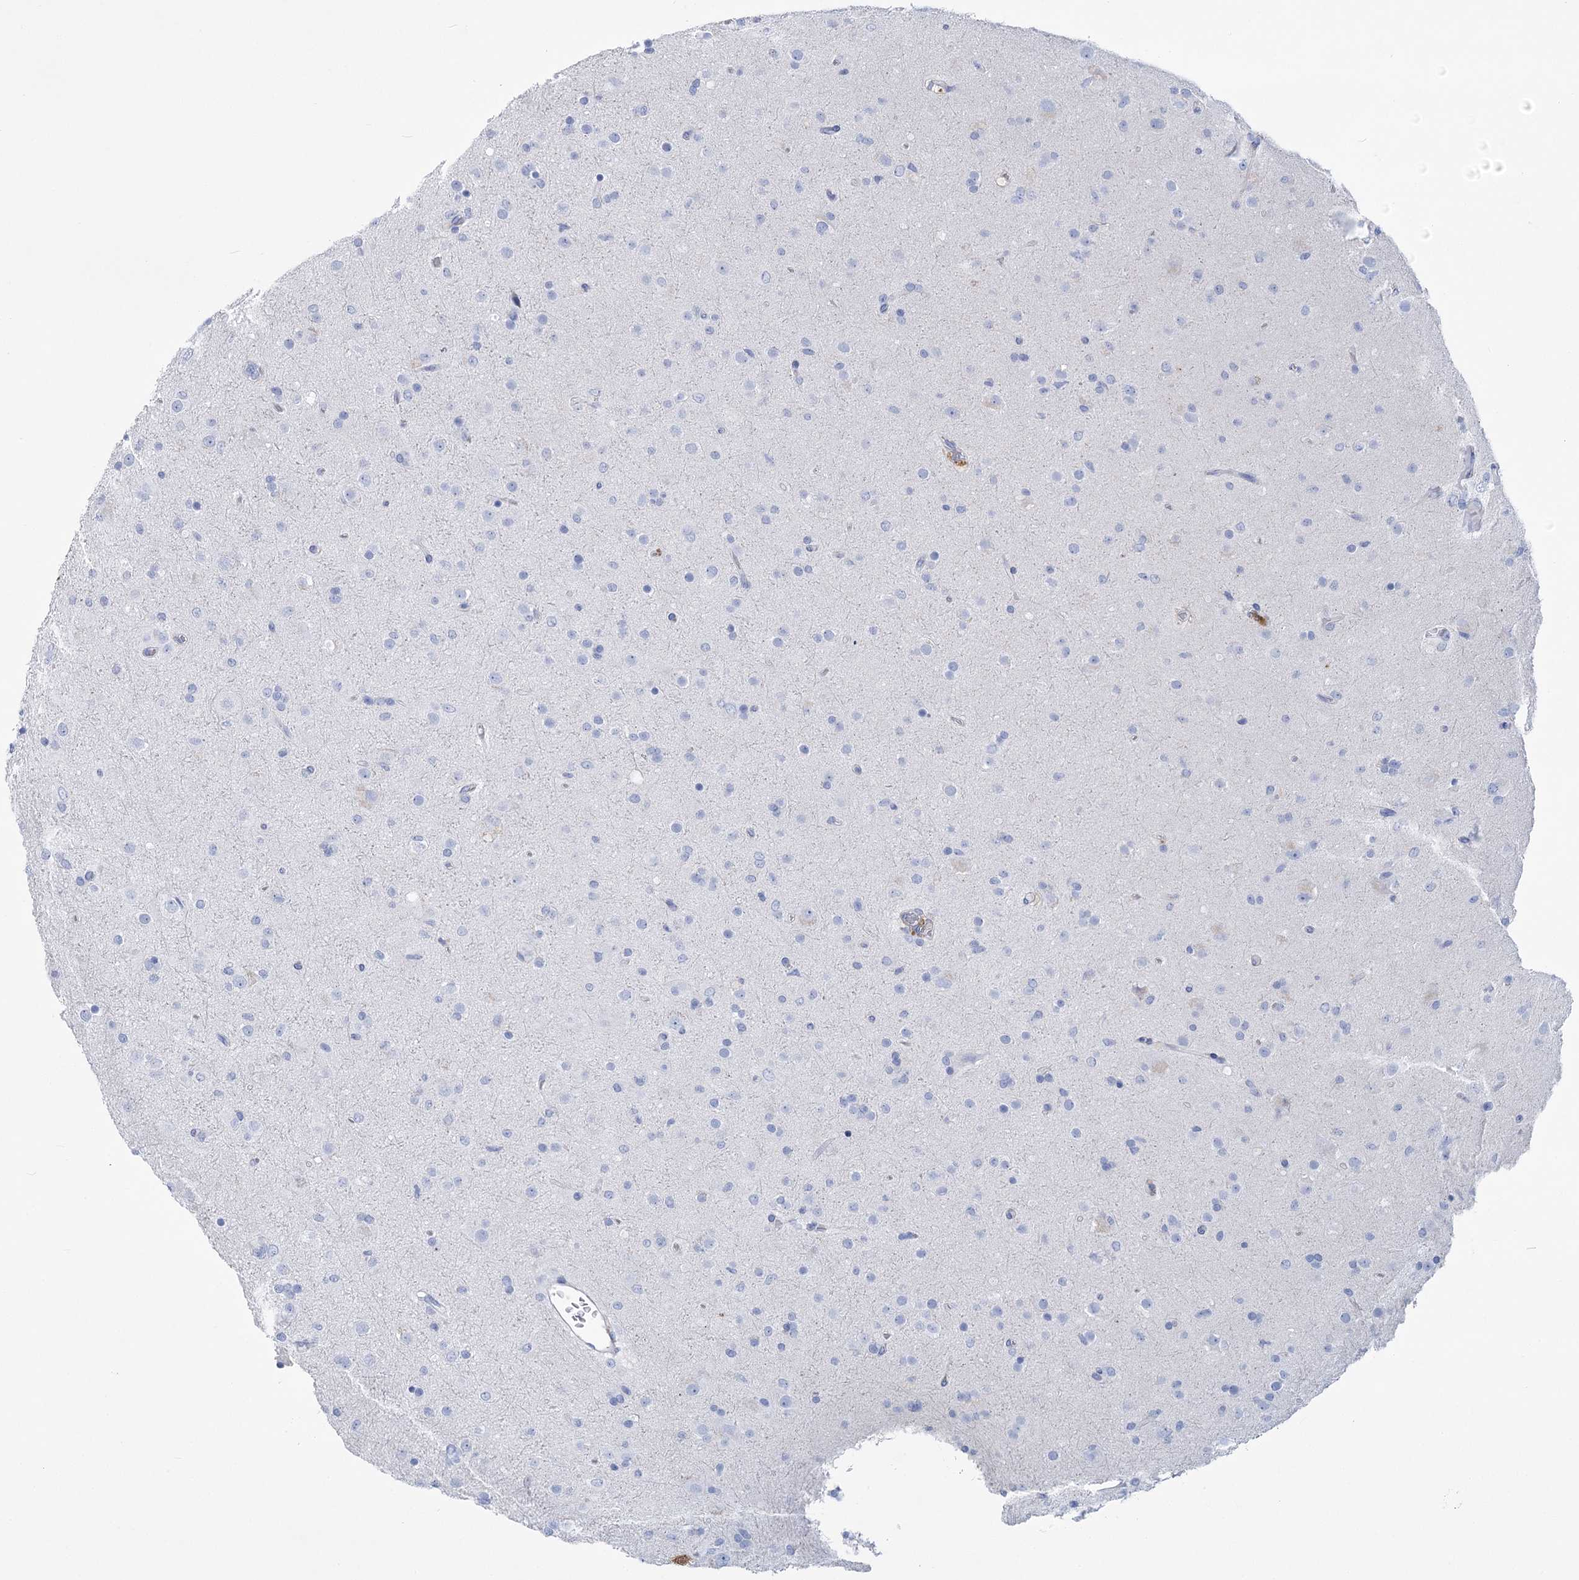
{"staining": {"intensity": "negative", "quantity": "none", "location": "none"}, "tissue": "glioma", "cell_type": "Tumor cells", "image_type": "cancer", "snomed": [{"axis": "morphology", "description": "Glioma, malignant, Low grade"}, {"axis": "topography", "description": "Brain"}], "caption": "Immunohistochemistry (IHC) micrograph of malignant glioma (low-grade) stained for a protein (brown), which shows no staining in tumor cells.", "gene": "PCDHA1", "patient": {"sex": "male", "age": 65}}